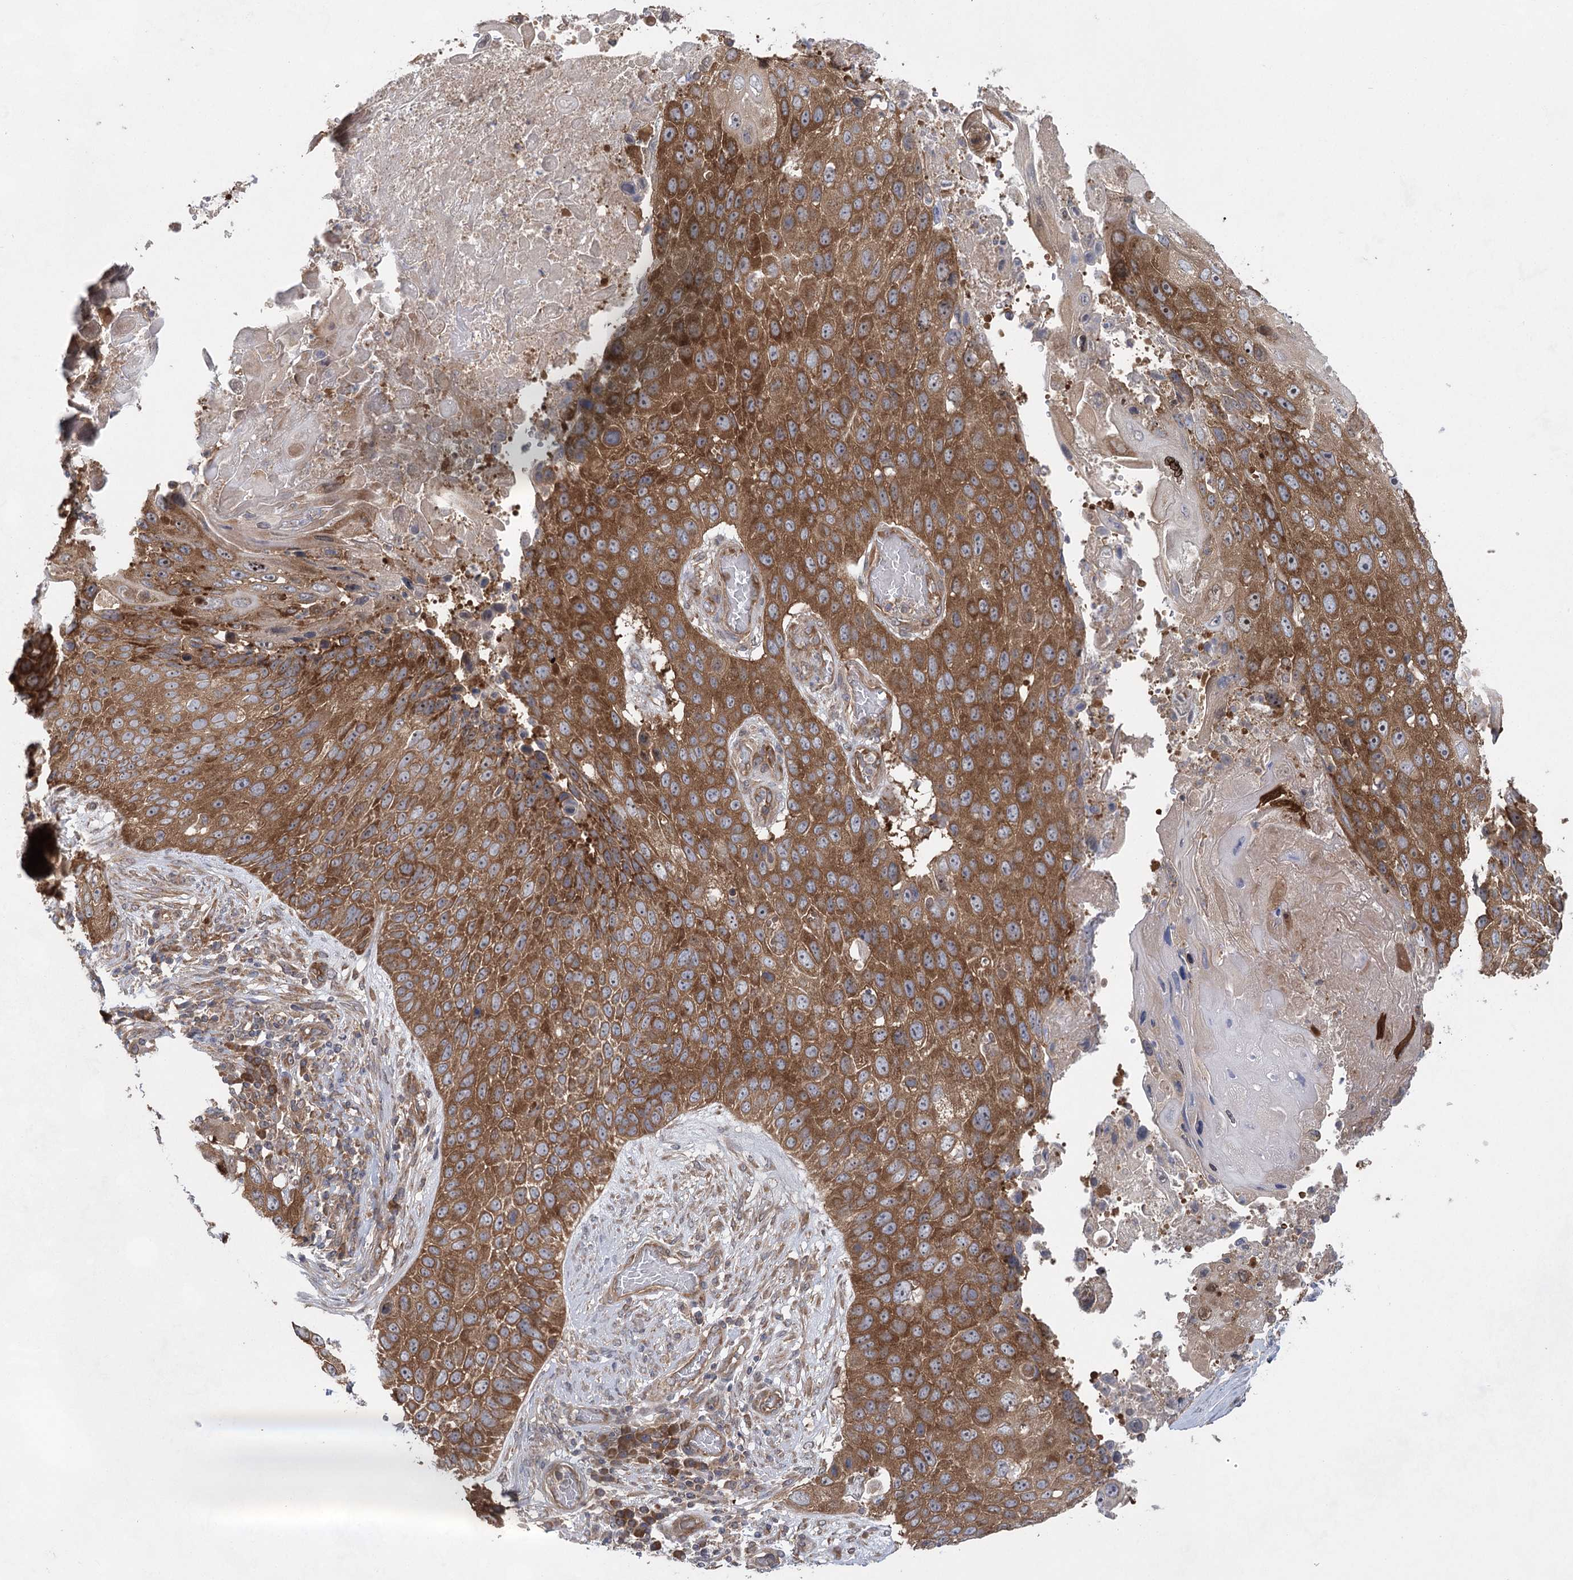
{"staining": {"intensity": "moderate", "quantity": ">75%", "location": "cytoplasmic/membranous"}, "tissue": "lung cancer", "cell_type": "Tumor cells", "image_type": "cancer", "snomed": [{"axis": "morphology", "description": "Squamous cell carcinoma, NOS"}, {"axis": "topography", "description": "Lung"}], "caption": "The image demonstrates a brown stain indicating the presence of a protein in the cytoplasmic/membranous of tumor cells in lung cancer.", "gene": "EIF3A", "patient": {"sex": "male", "age": 61}}